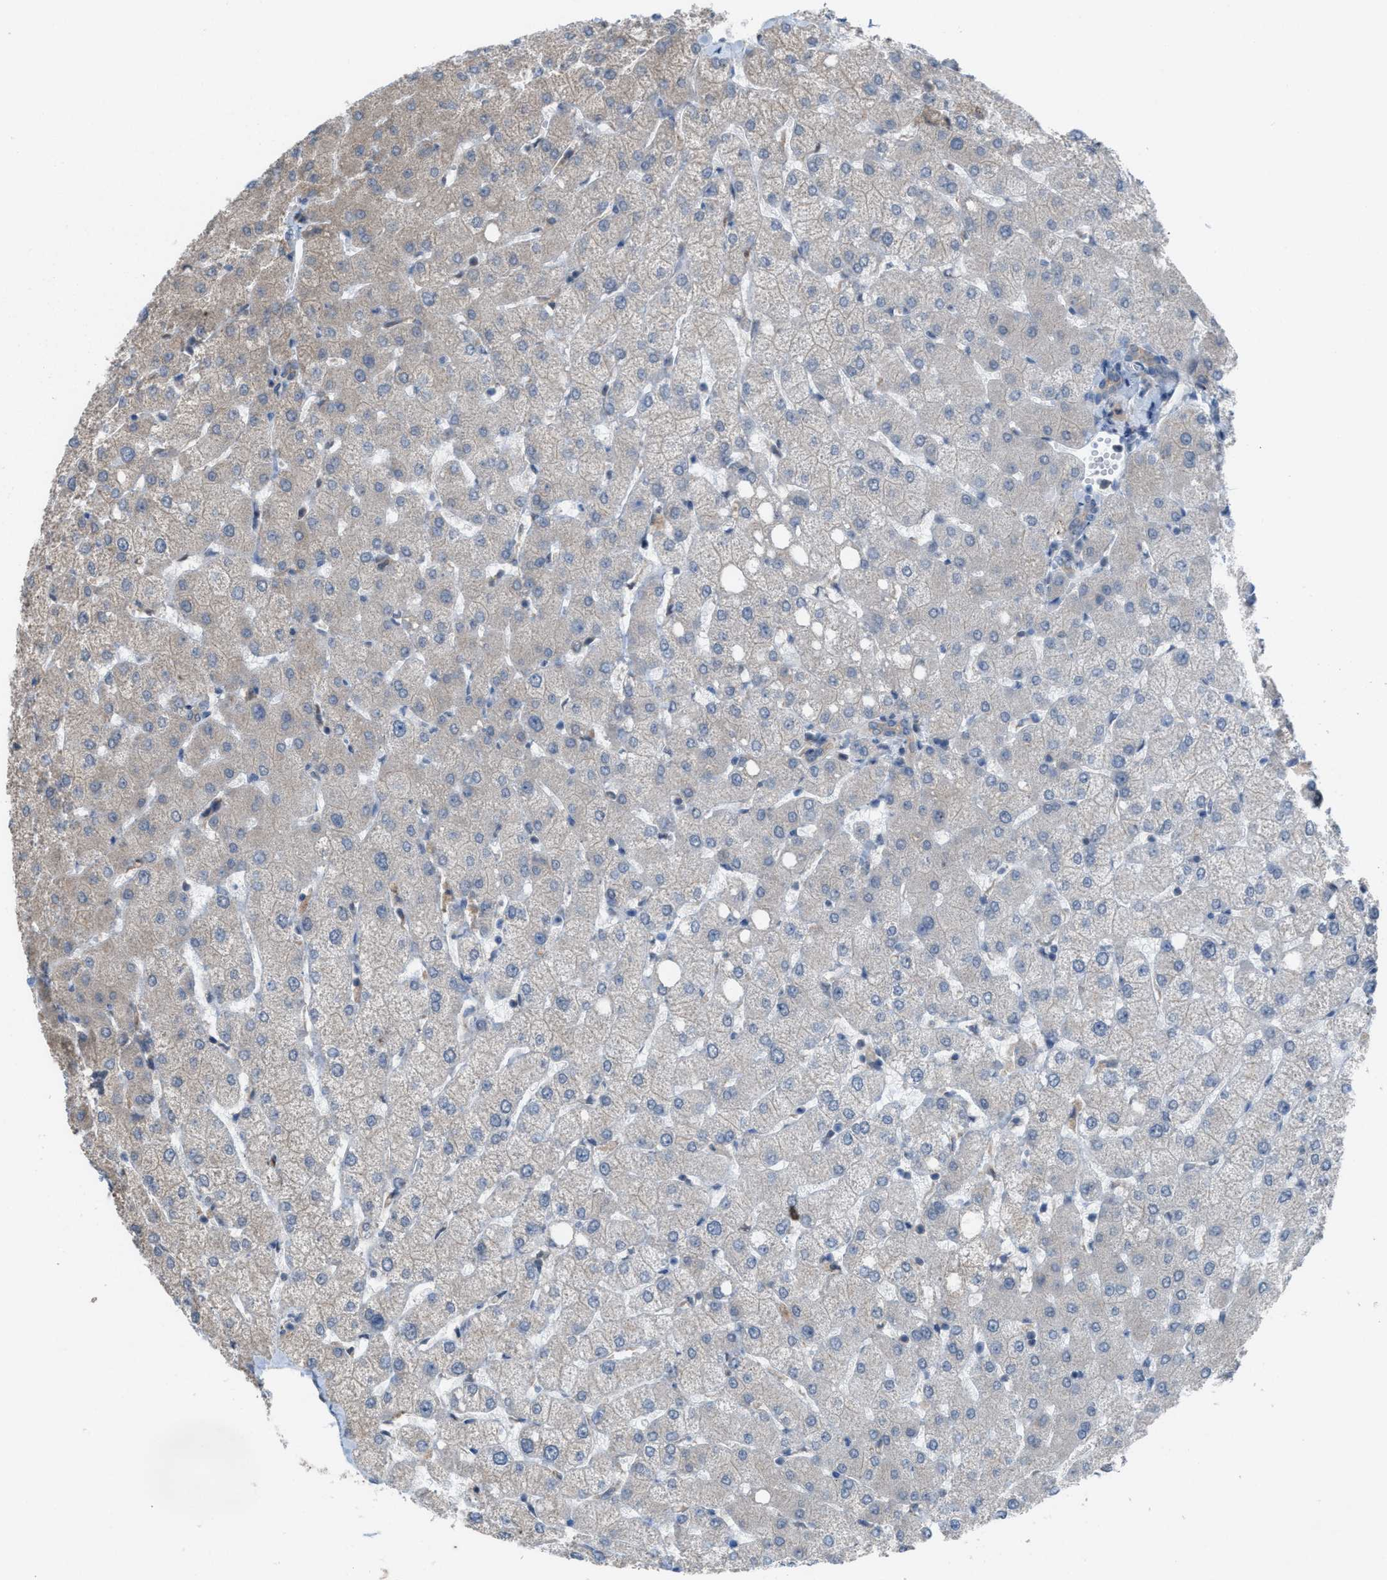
{"staining": {"intensity": "negative", "quantity": "none", "location": "none"}, "tissue": "liver", "cell_type": "Cholangiocytes", "image_type": "normal", "snomed": [{"axis": "morphology", "description": "Normal tissue, NOS"}, {"axis": "topography", "description": "Liver"}], "caption": "Immunohistochemistry photomicrograph of normal liver stained for a protein (brown), which exhibits no positivity in cholangiocytes.", "gene": "PLAA", "patient": {"sex": "female", "age": 54}}